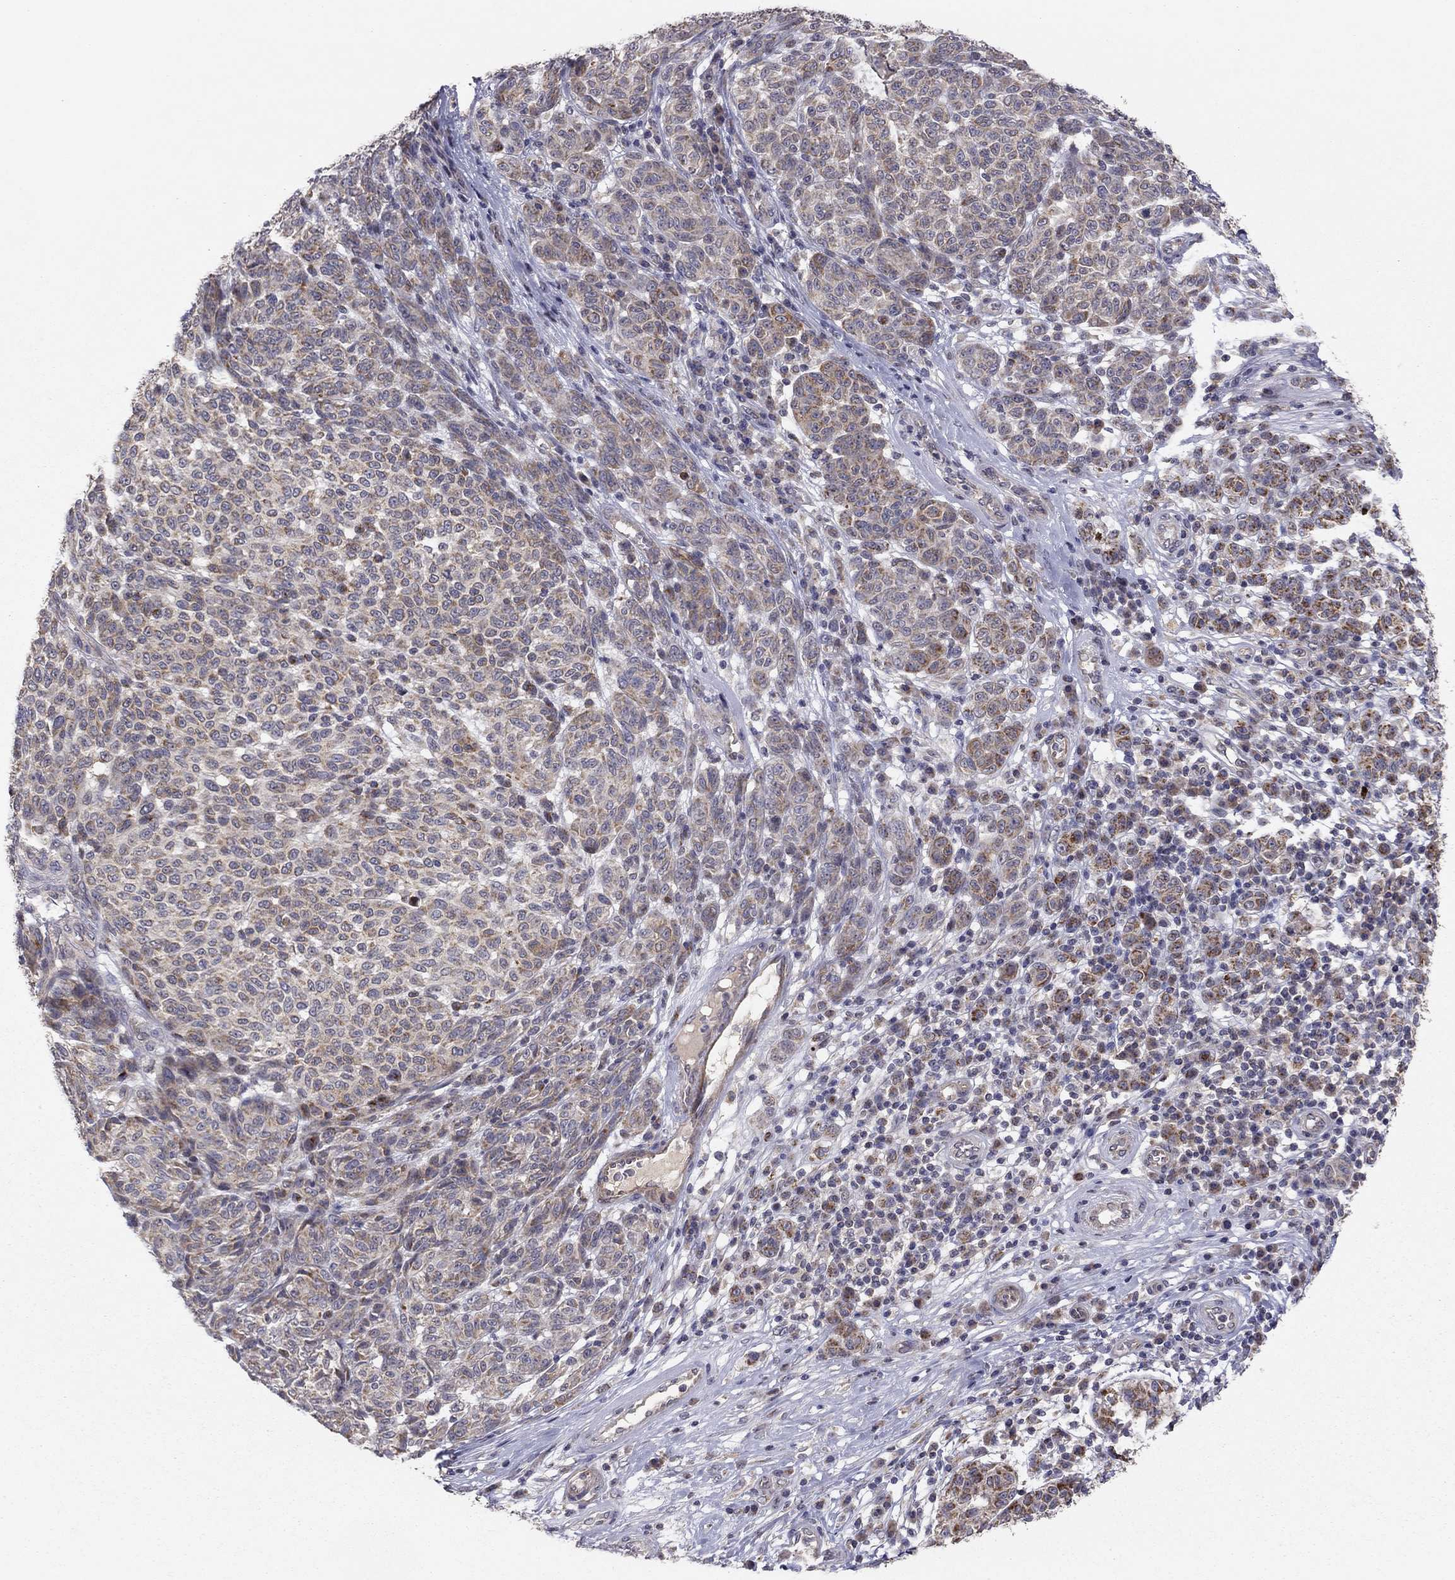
{"staining": {"intensity": "moderate", "quantity": "25%-75%", "location": "cytoplasmic/membranous"}, "tissue": "melanoma", "cell_type": "Tumor cells", "image_type": "cancer", "snomed": [{"axis": "morphology", "description": "Malignant melanoma, NOS"}, {"axis": "topography", "description": "Skin"}], "caption": "A micrograph showing moderate cytoplasmic/membranous expression in about 25%-75% of tumor cells in melanoma, as visualized by brown immunohistochemical staining.", "gene": "CRACDL", "patient": {"sex": "male", "age": 59}}